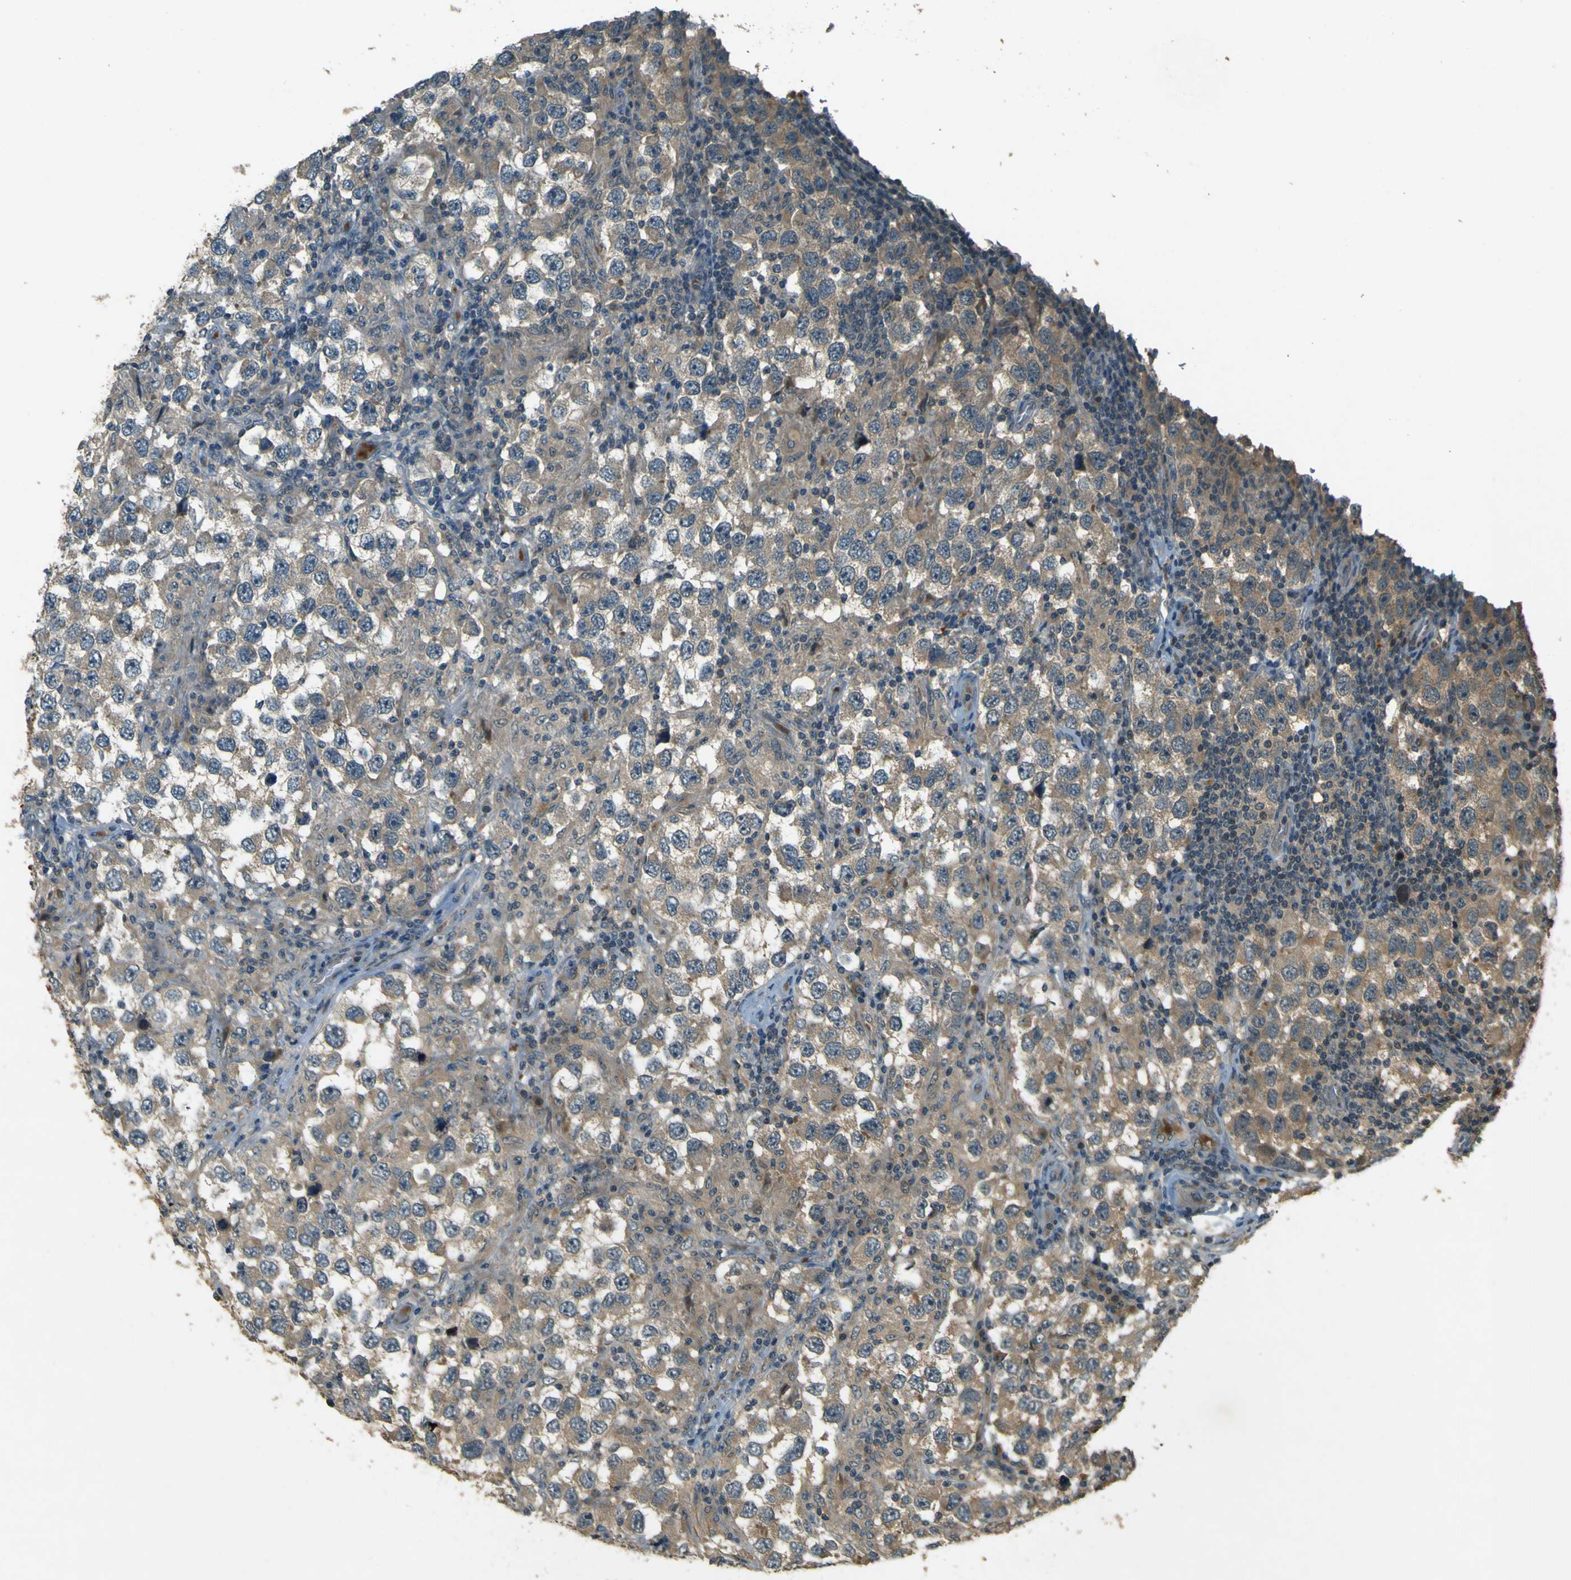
{"staining": {"intensity": "weak", "quantity": "25%-75%", "location": "cytoplasmic/membranous"}, "tissue": "testis cancer", "cell_type": "Tumor cells", "image_type": "cancer", "snomed": [{"axis": "morphology", "description": "Carcinoma, Embryonal, NOS"}, {"axis": "topography", "description": "Testis"}], "caption": "Human testis cancer stained with a protein marker demonstrates weak staining in tumor cells.", "gene": "MPDZ", "patient": {"sex": "male", "age": 21}}